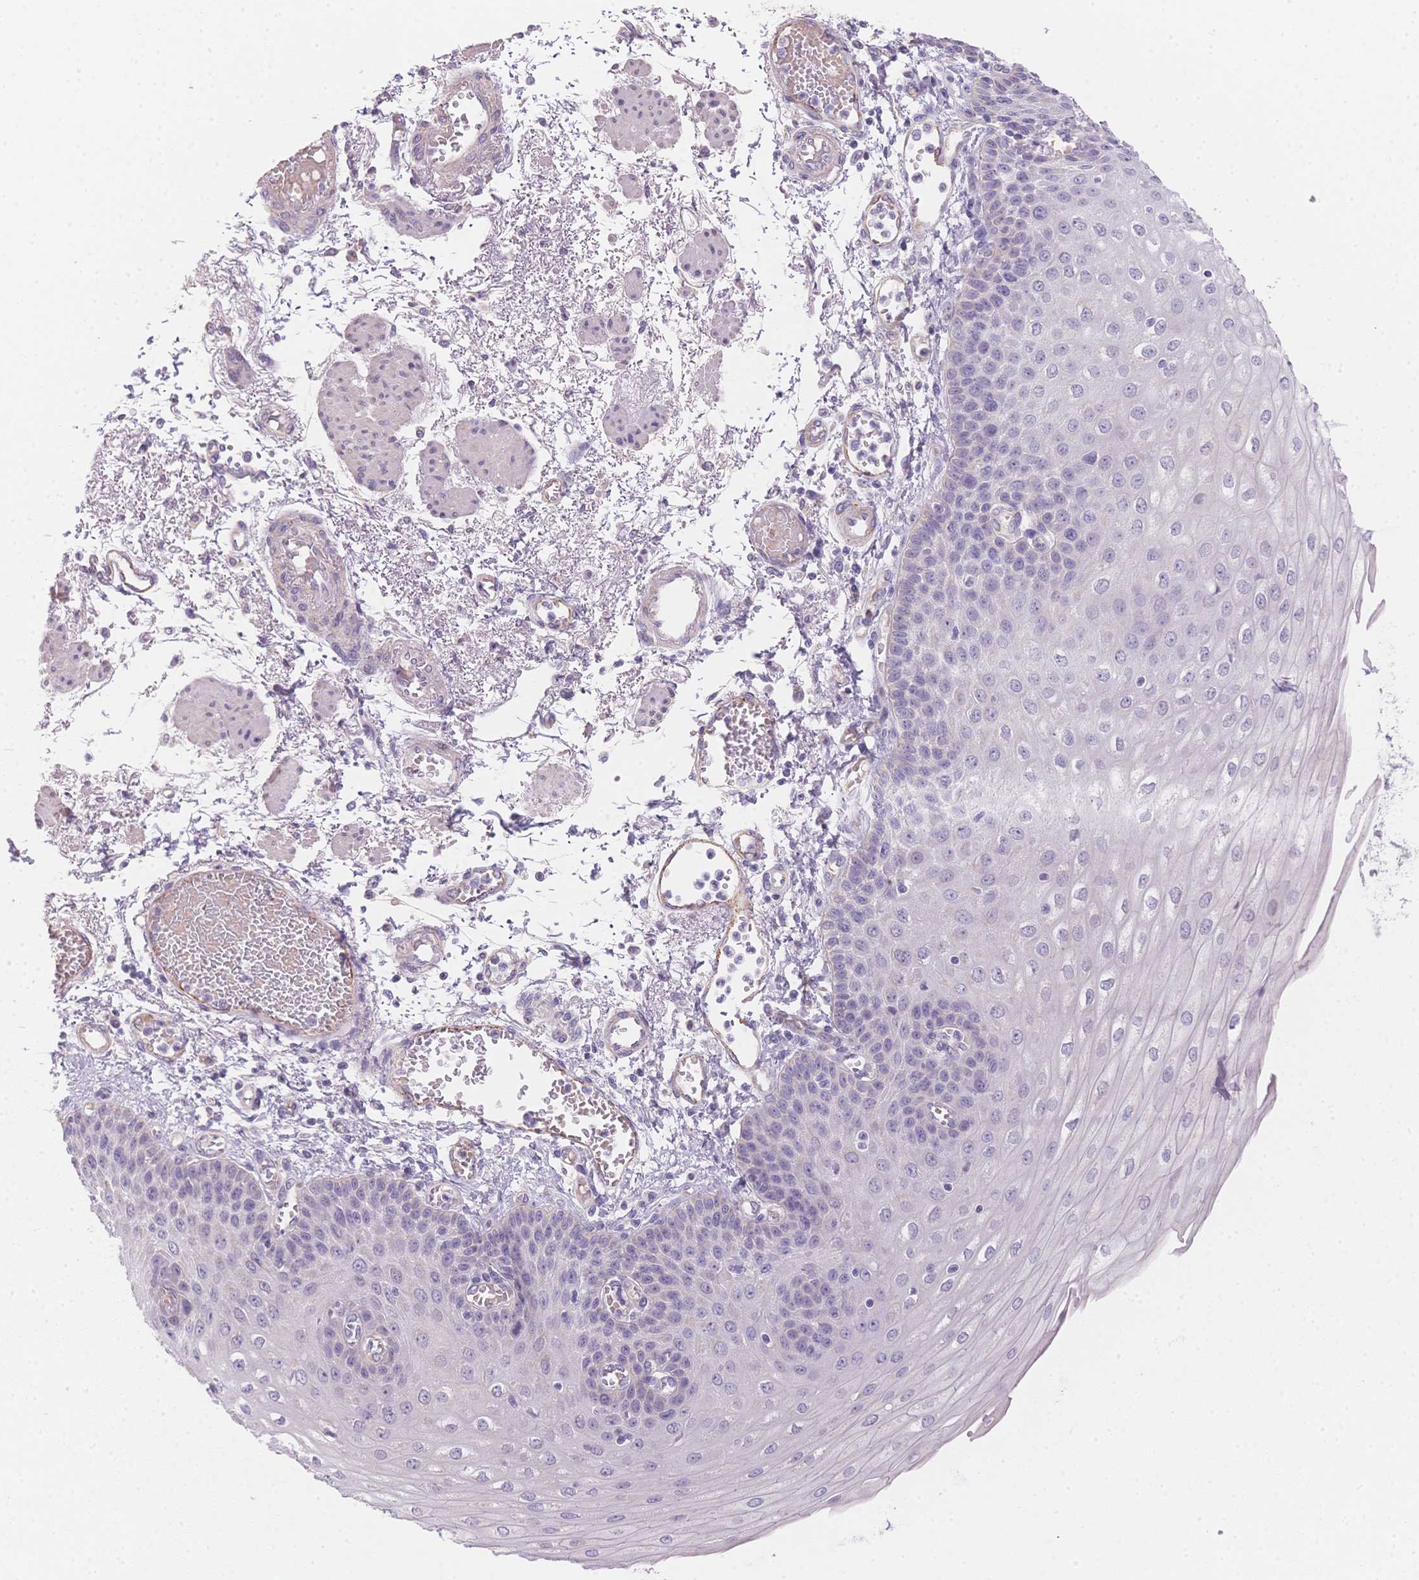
{"staining": {"intensity": "negative", "quantity": "none", "location": "none"}, "tissue": "esophagus", "cell_type": "Squamous epithelial cells", "image_type": "normal", "snomed": [{"axis": "morphology", "description": "Normal tissue, NOS"}, {"axis": "morphology", "description": "Adenocarcinoma, NOS"}, {"axis": "topography", "description": "Esophagus"}], "caption": "Immunohistochemistry (IHC) micrograph of unremarkable human esophagus stained for a protein (brown), which displays no expression in squamous epithelial cells. (Stains: DAB (3,3'-diaminobenzidine) IHC with hematoxylin counter stain, Microscopy: brightfield microscopy at high magnification).", "gene": "SMYD1", "patient": {"sex": "male", "age": 81}}